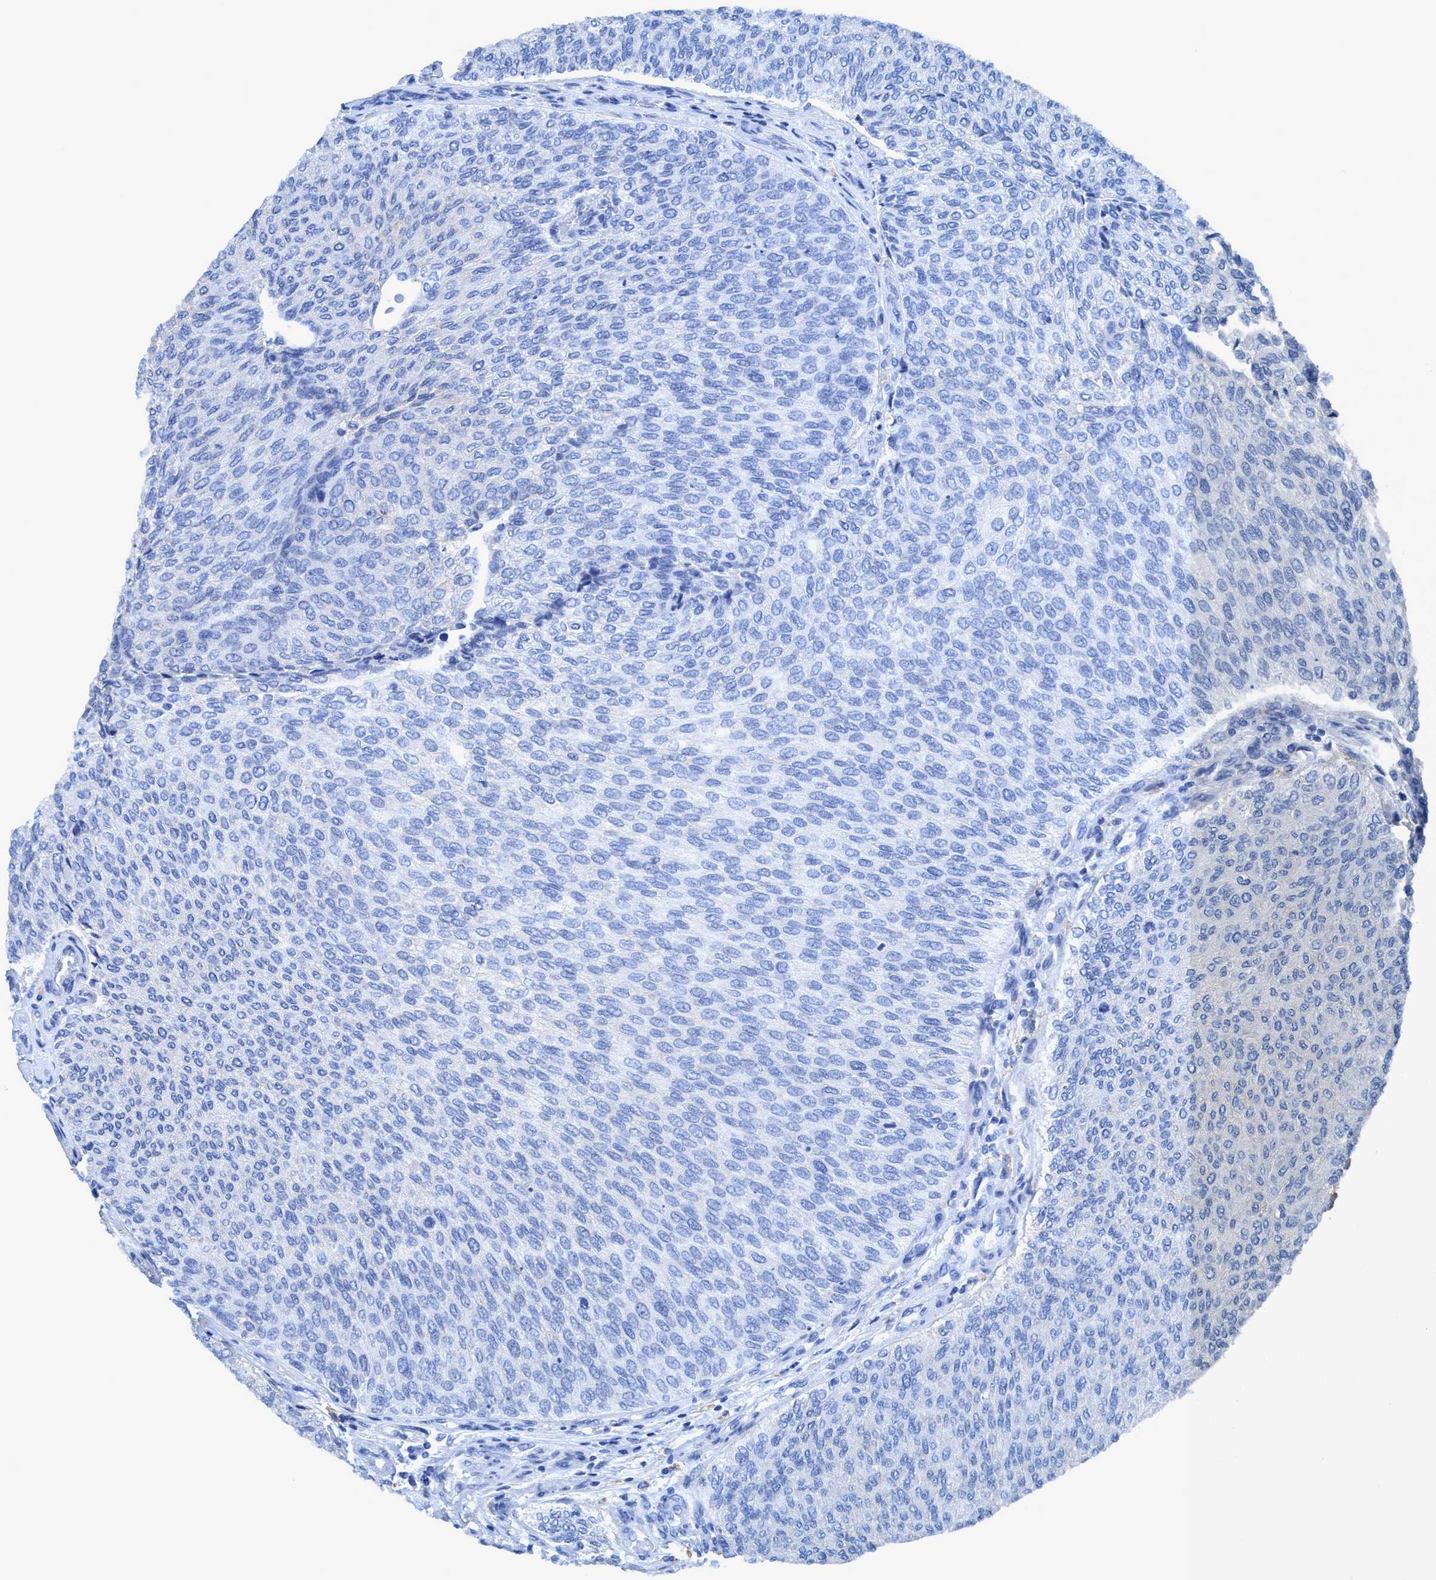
{"staining": {"intensity": "negative", "quantity": "none", "location": "none"}, "tissue": "urothelial cancer", "cell_type": "Tumor cells", "image_type": "cancer", "snomed": [{"axis": "morphology", "description": "Urothelial carcinoma, Low grade"}, {"axis": "topography", "description": "Urinary bladder"}], "caption": "Immunohistochemistry (IHC) of urothelial cancer demonstrates no positivity in tumor cells.", "gene": "DNAI1", "patient": {"sex": "female", "age": 79}}